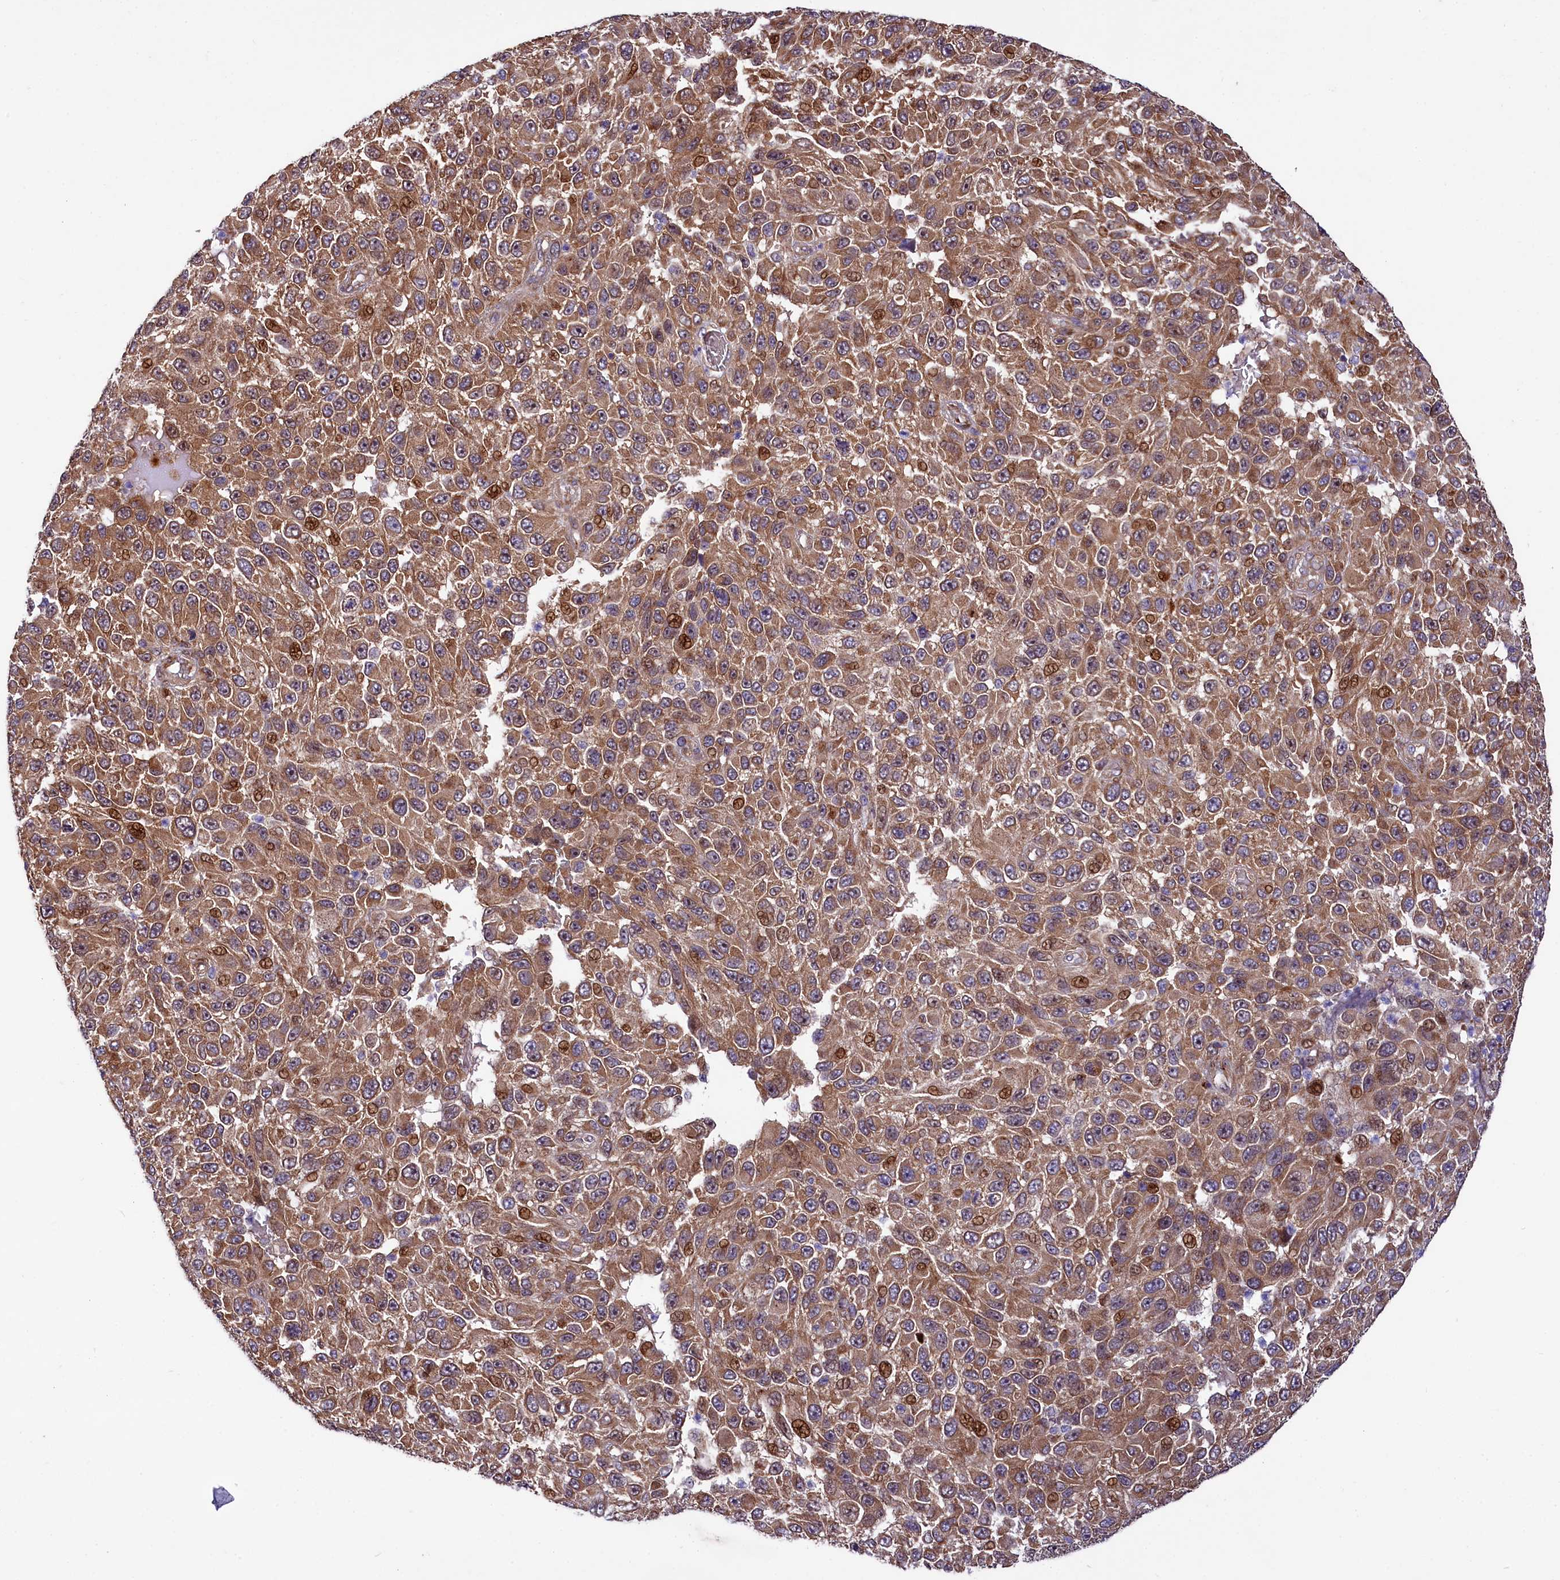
{"staining": {"intensity": "moderate", "quantity": ">75%", "location": "cytoplasmic/membranous,nuclear"}, "tissue": "melanoma", "cell_type": "Tumor cells", "image_type": "cancer", "snomed": [{"axis": "morphology", "description": "Malignant melanoma, NOS"}, {"axis": "topography", "description": "Skin"}], "caption": "Human malignant melanoma stained with a protein marker demonstrates moderate staining in tumor cells.", "gene": "PDZRN3", "patient": {"sex": "female", "age": 96}}